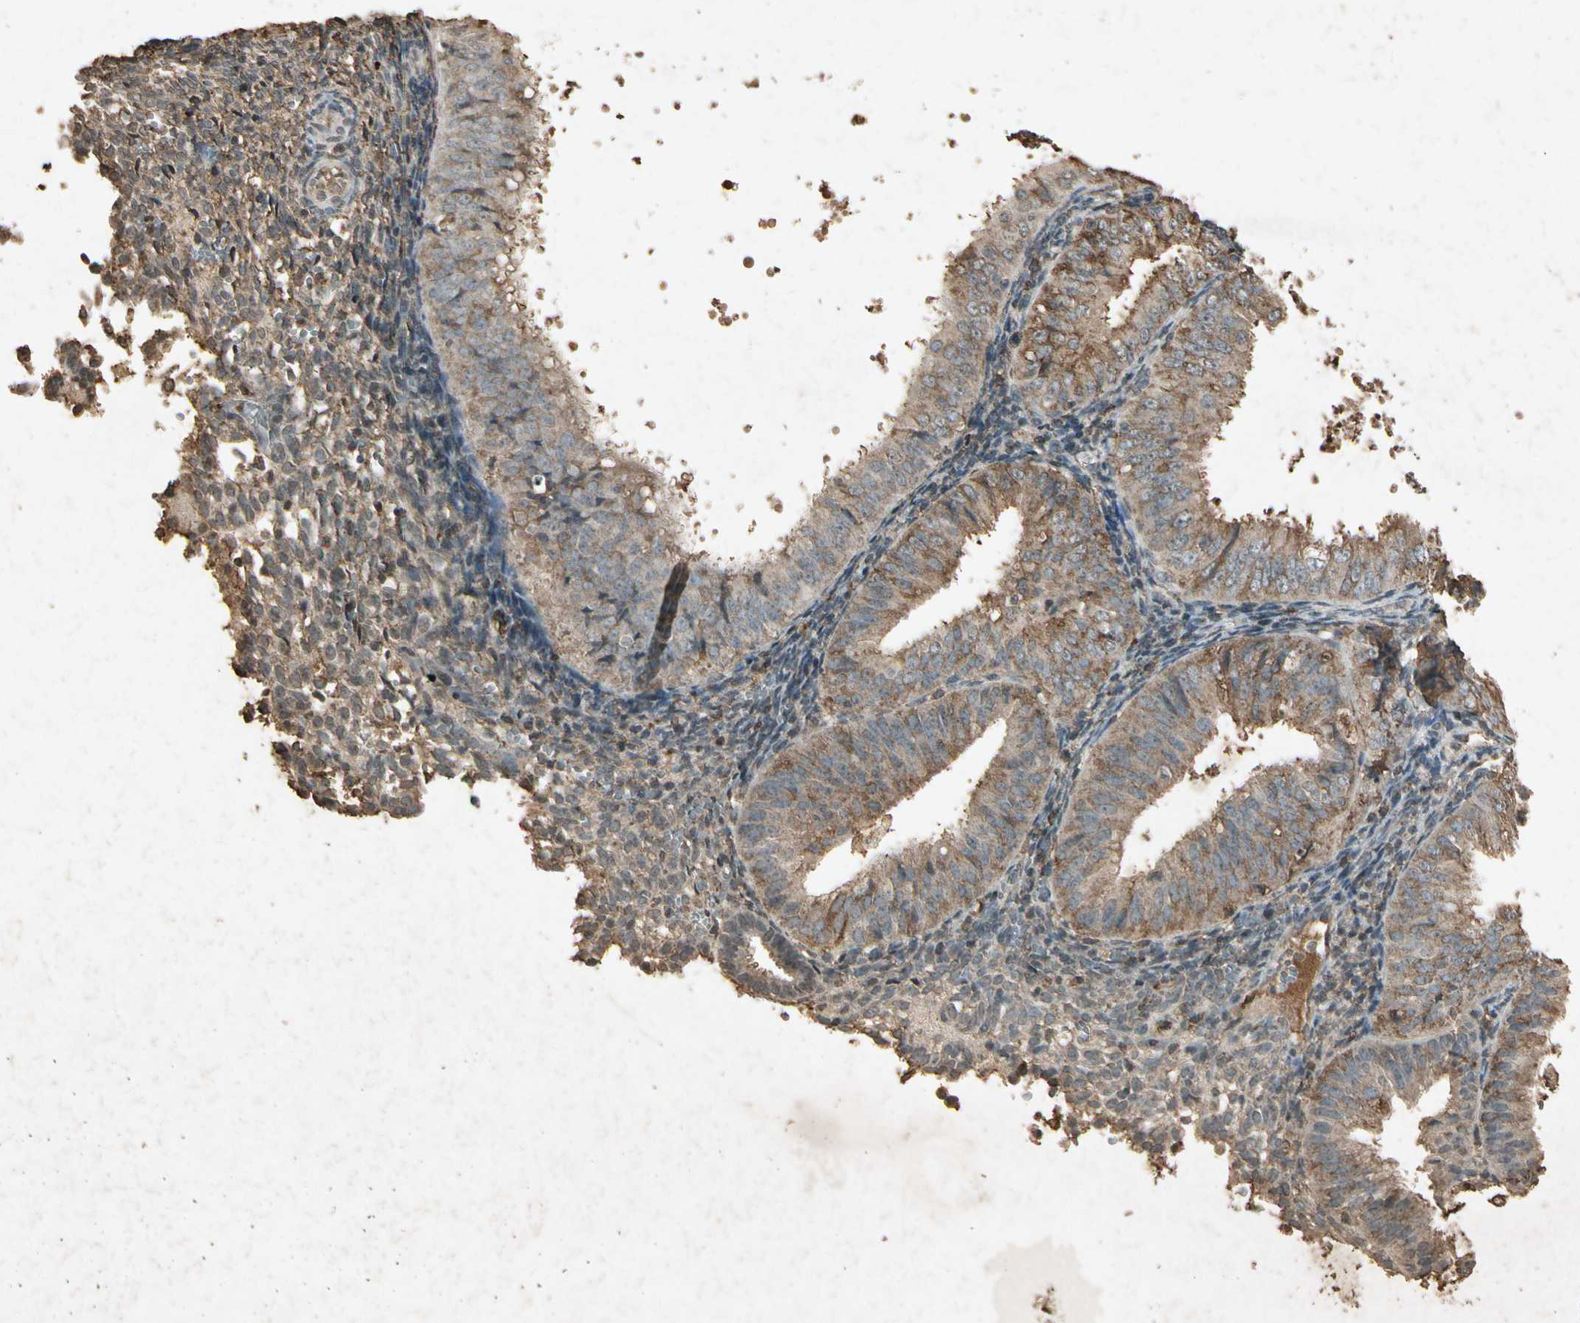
{"staining": {"intensity": "moderate", "quantity": ">75%", "location": "cytoplasmic/membranous"}, "tissue": "endometrial cancer", "cell_type": "Tumor cells", "image_type": "cancer", "snomed": [{"axis": "morphology", "description": "Normal tissue, NOS"}, {"axis": "morphology", "description": "Adenocarcinoma, NOS"}, {"axis": "topography", "description": "Endometrium"}], "caption": "Immunohistochemistry (IHC) photomicrograph of neoplastic tissue: human adenocarcinoma (endometrial) stained using immunohistochemistry shows medium levels of moderate protein expression localized specifically in the cytoplasmic/membranous of tumor cells, appearing as a cytoplasmic/membranous brown color.", "gene": "GC", "patient": {"sex": "female", "age": 53}}